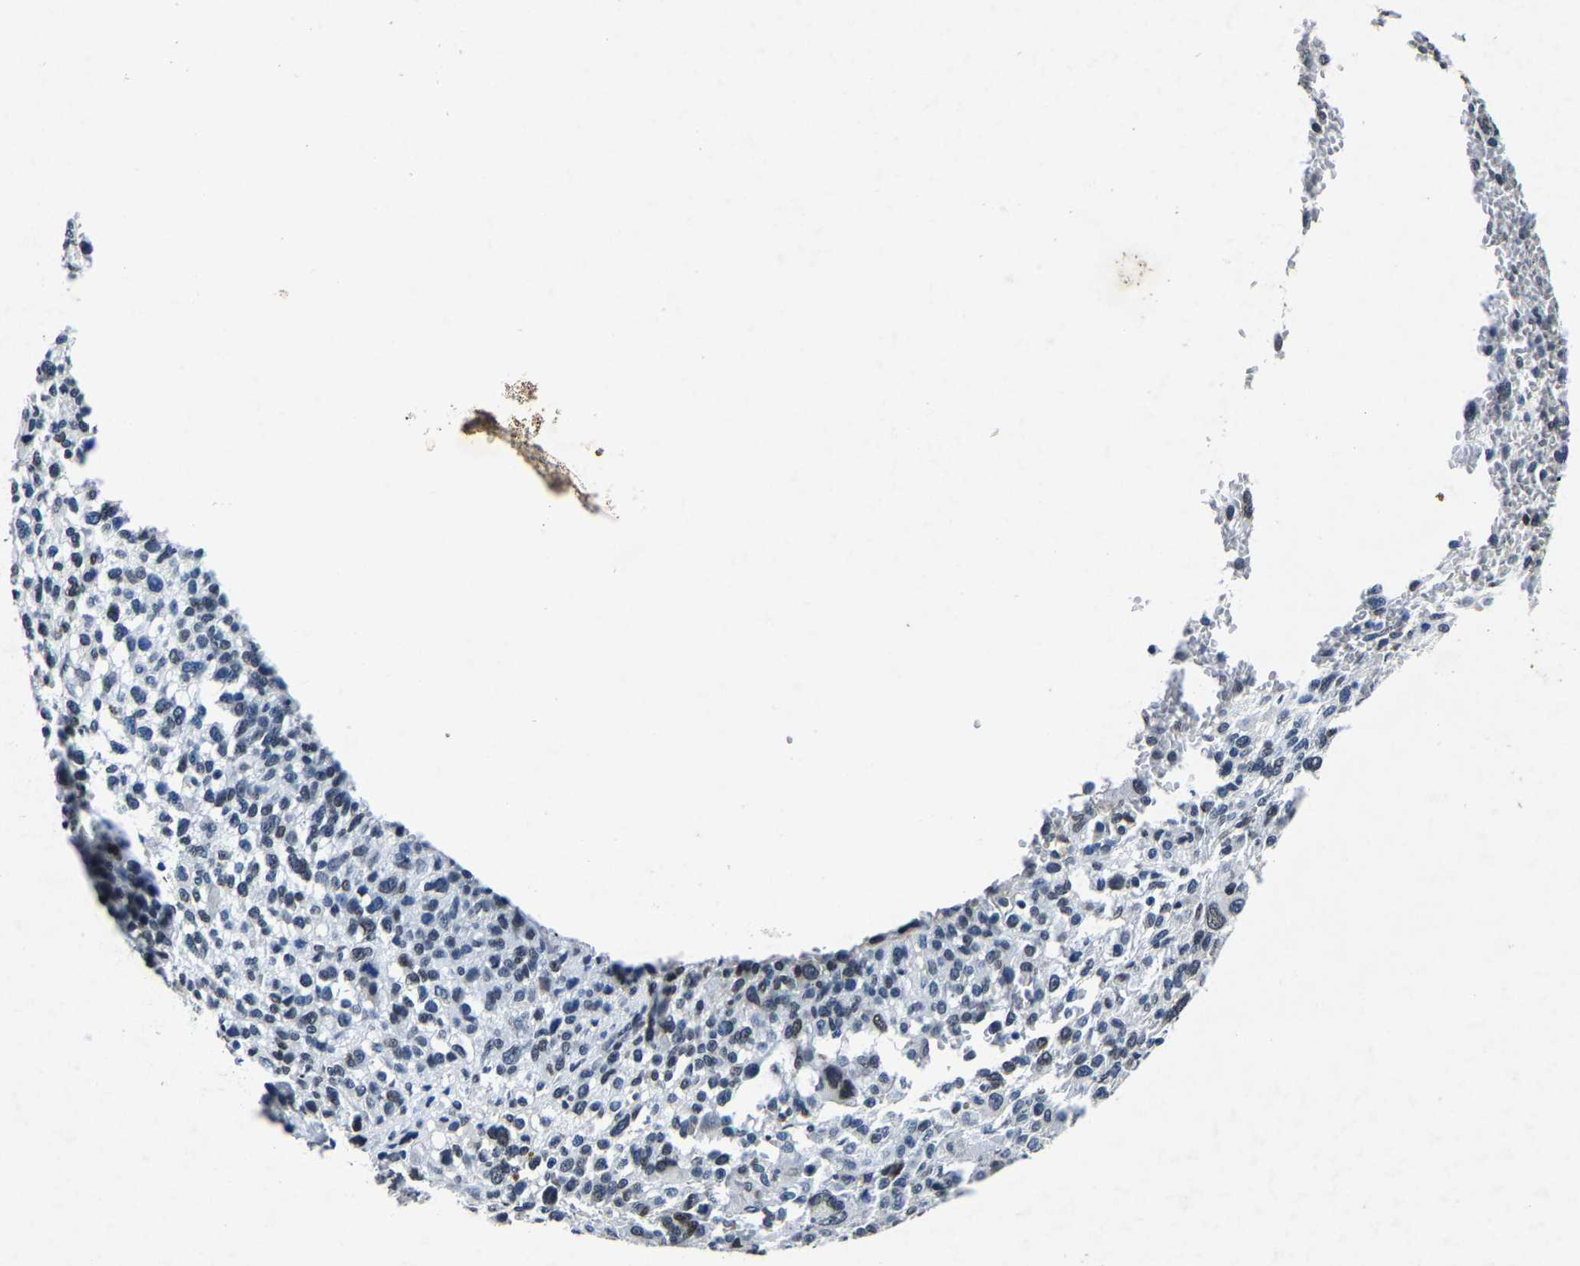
{"staining": {"intensity": "weak", "quantity": "25%-75%", "location": "nuclear"}, "tissue": "melanoma", "cell_type": "Tumor cells", "image_type": "cancer", "snomed": [{"axis": "morphology", "description": "Malignant melanoma, NOS"}, {"axis": "topography", "description": "Skin"}], "caption": "IHC image of neoplastic tissue: malignant melanoma stained using immunohistochemistry (IHC) displays low levels of weak protein expression localized specifically in the nuclear of tumor cells, appearing as a nuclear brown color.", "gene": "UBN2", "patient": {"sex": "female", "age": 55}}